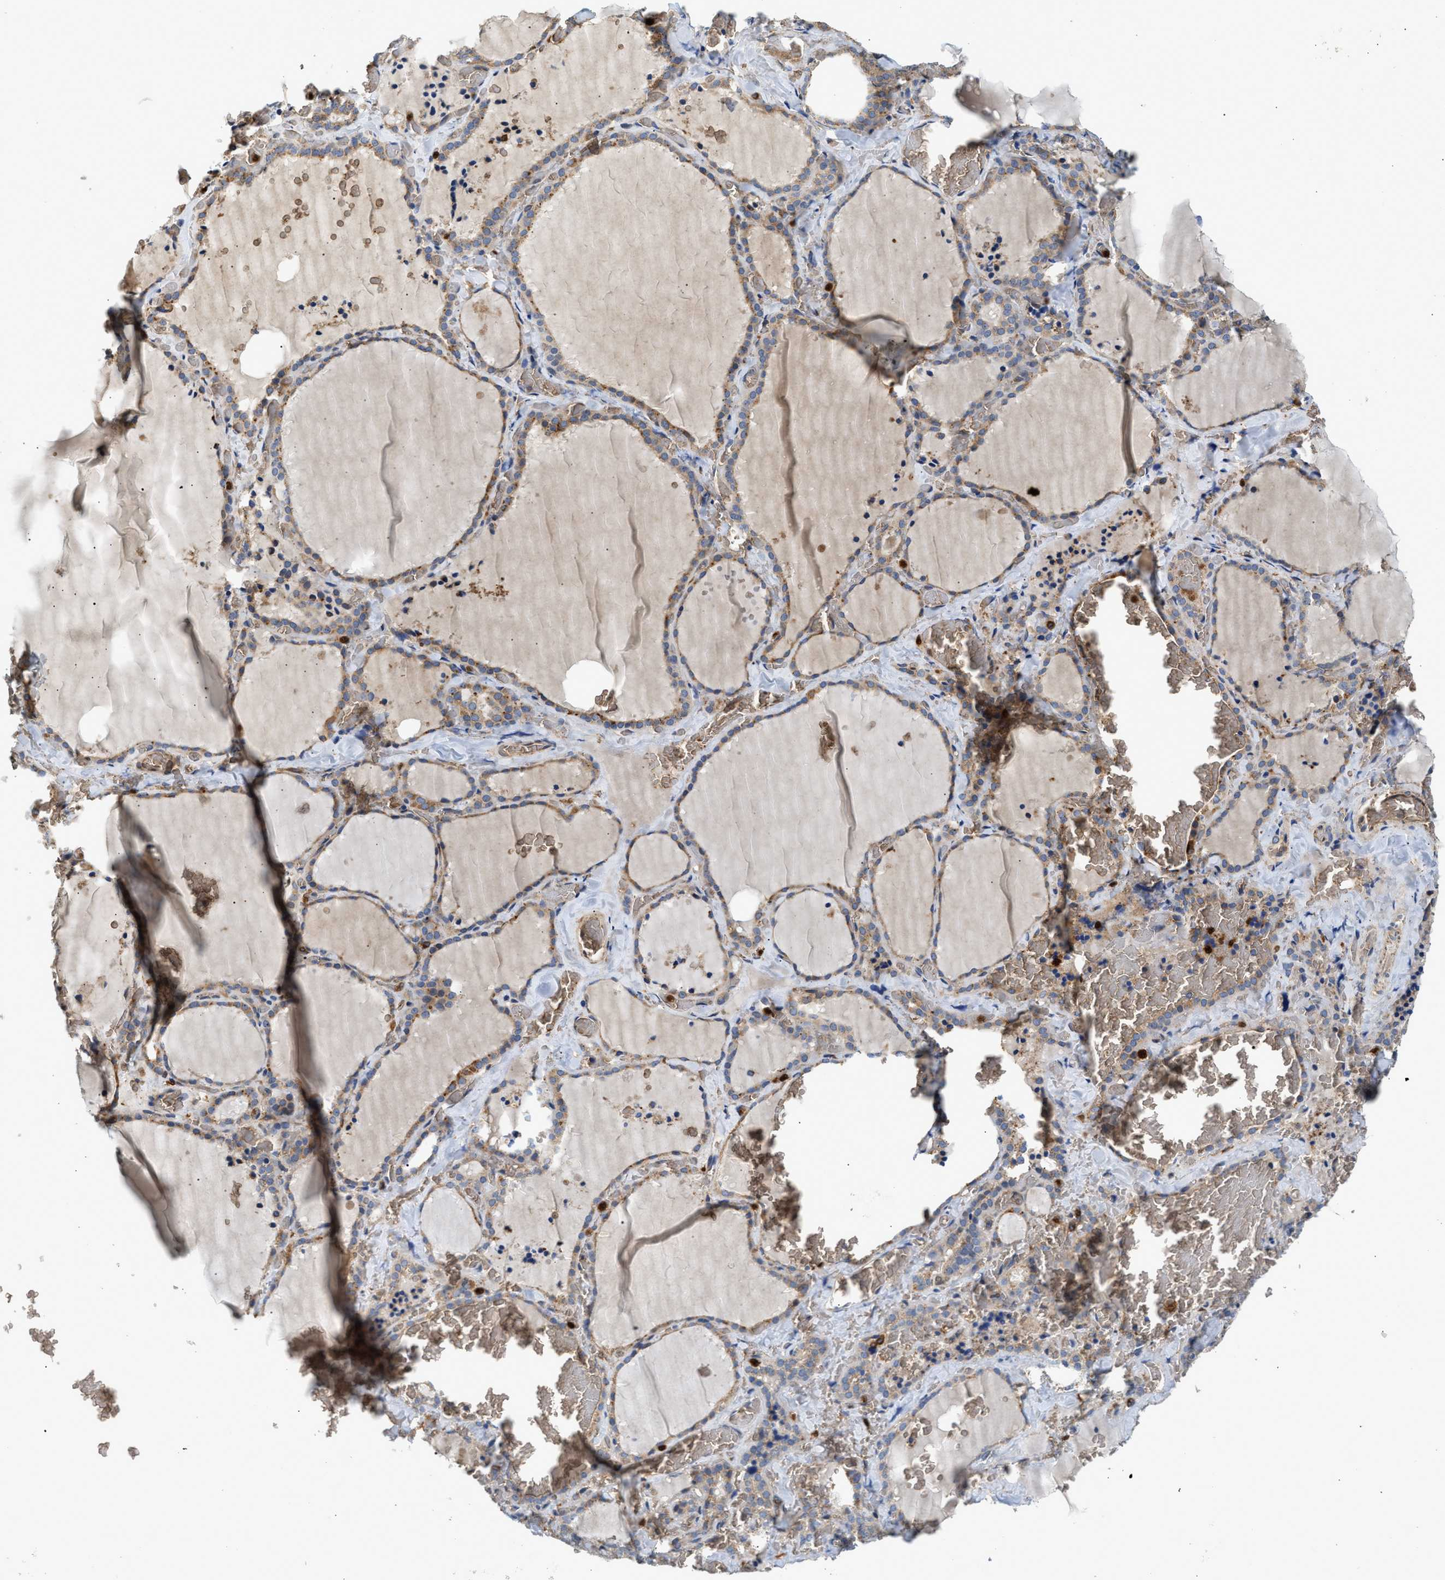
{"staining": {"intensity": "moderate", "quantity": ">75%", "location": "cytoplasmic/membranous"}, "tissue": "thyroid gland", "cell_type": "Glandular cells", "image_type": "normal", "snomed": [{"axis": "morphology", "description": "Normal tissue, NOS"}, {"axis": "topography", "description": "Thyroid gland"}], "caption": "Thyroid gland was stained to show a protein in brown. There is medium levels of moderate cytoplasmic/membranous staining in approximately >75% of glandular cells.", "gene": "RAB31", "patient": {"sex": "female", "age": 22}}